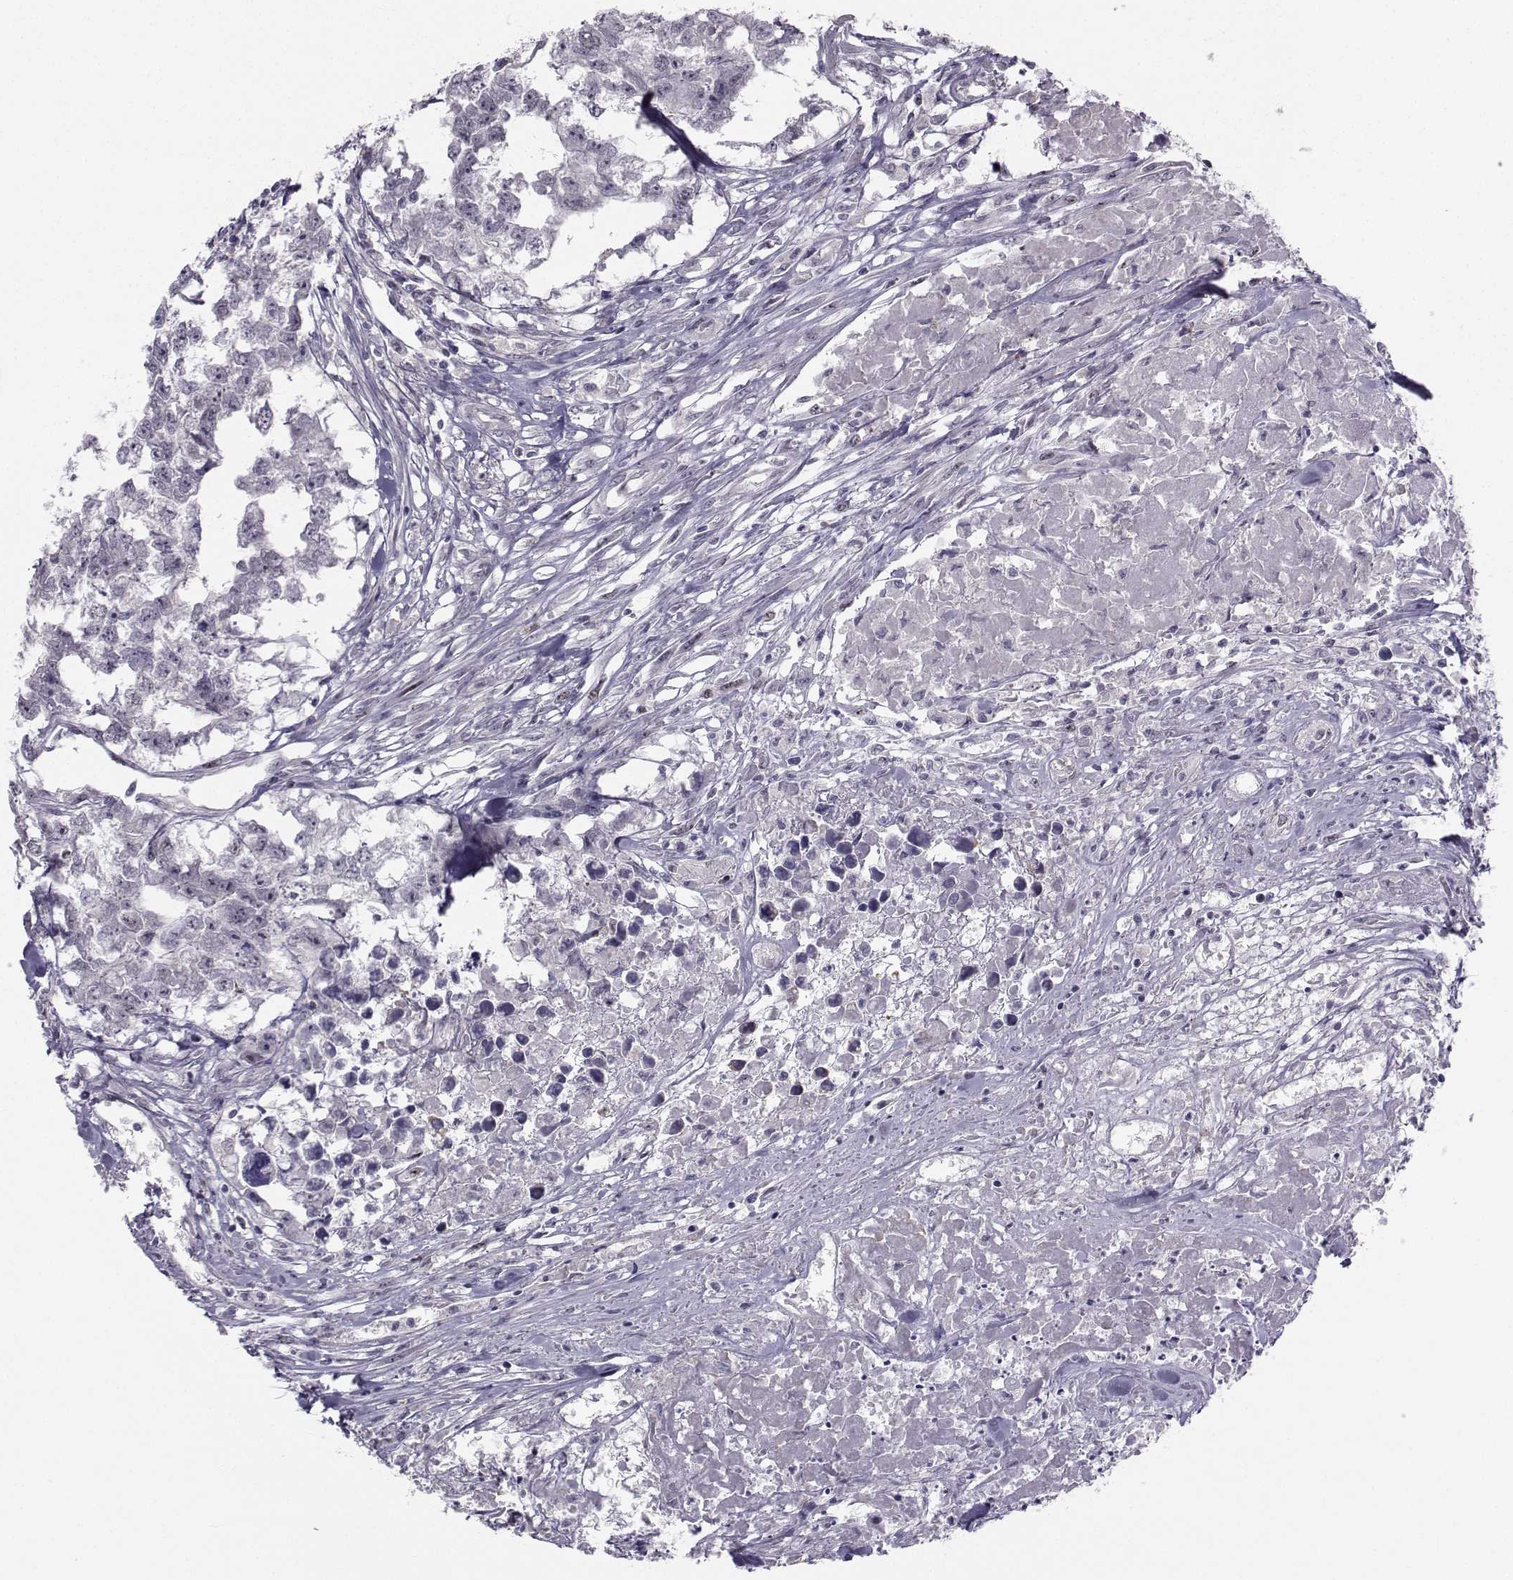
{"staining": {"intensity": "negative", "quantity": "none", "location": "none"}, "tissue": "testis cancer", "cell_type": "Tumor cells", "image_type": "cancer", "snomed": [{"axis": "morphology", "description": "Carcinoma, Embryonal, NOS"}, {"axis": "morphology", "description": "Teratoma, malignant, NOS"}, {"axis": "topography", "description": "Testis"}], "caption": "A histopathology image of human testis malignant teratoma is negative for staining in tumor cells.", "gene": "LRP8", "patient": {"sex": "male", "age": 44}}